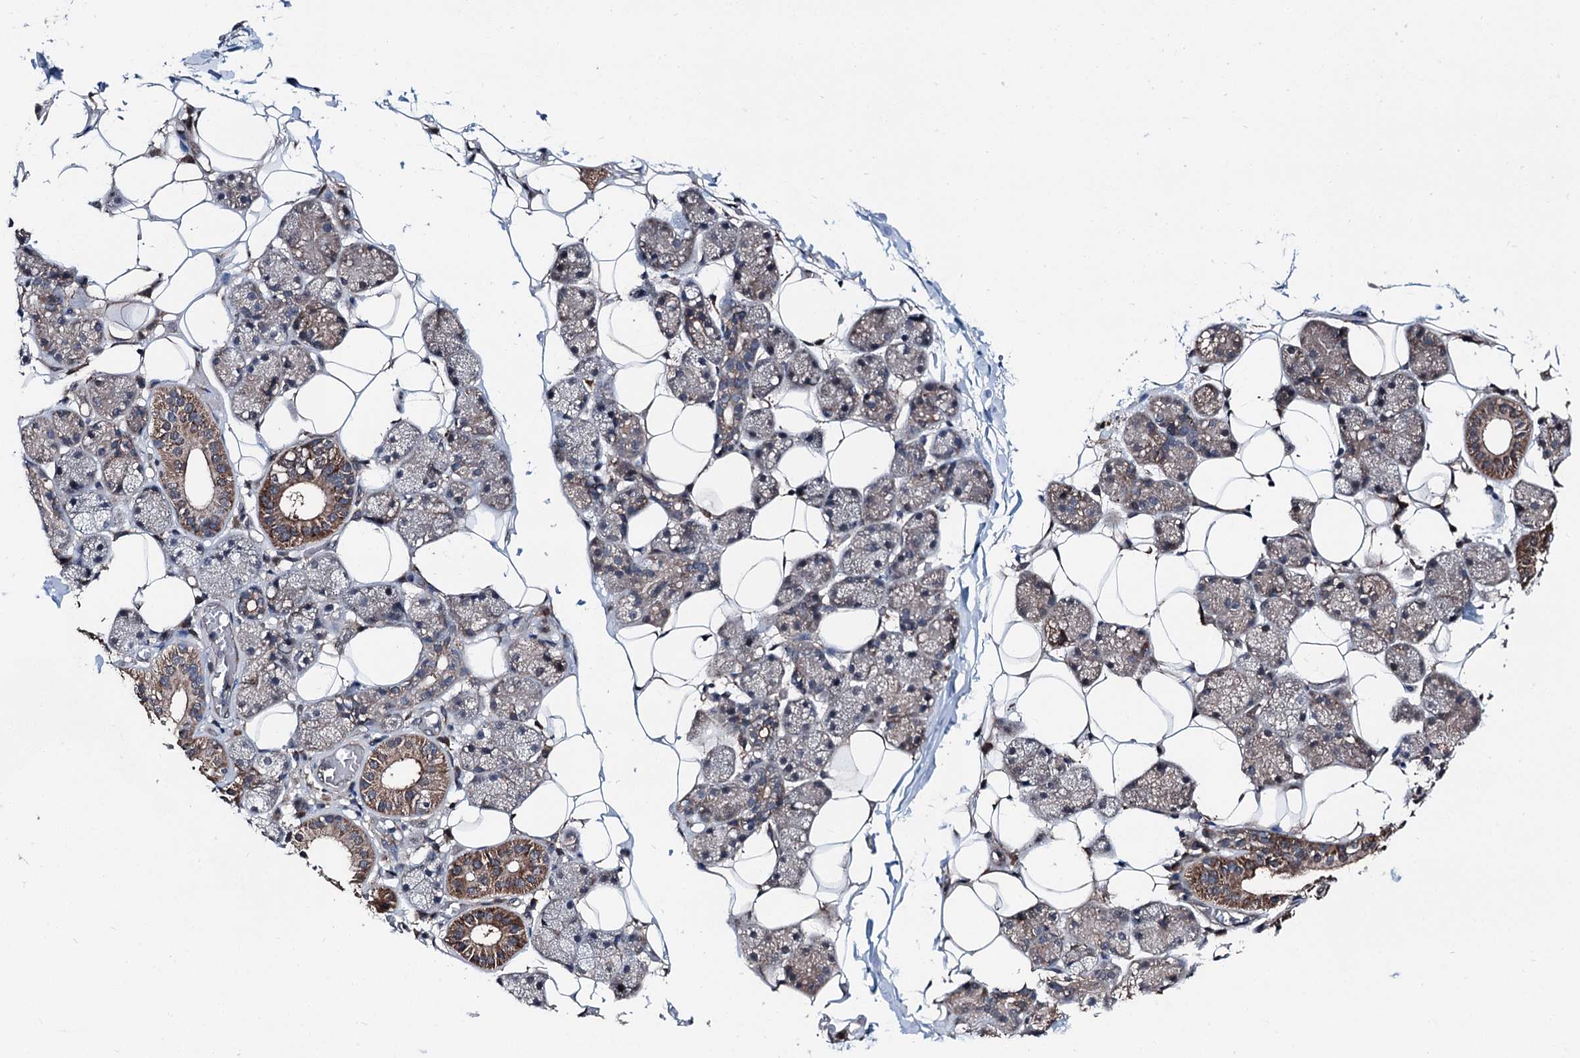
{"staining": {"intensity": "moderate", "quantity": "<25%", "location": "cytoplasmic/membranous"}, "tissue": "salivary gland", "cell_type": "Glandular cells", "image_type": "normal", "snomed": [{"axis": "morphology", "description": "Normal tissue, NOS"}, {"axis": "topography", "description": "Salivary gland"}], "caption": "Immunohistochemistry of benign human salivary gland displays low levels of moderate cytoplasmic/membranous expression in approximately <25% of glandular cells. The staining was performed using DAB (3,3'-diaminobenzidine) to visualize the protein expression in brown, while the nuclei were stained in blue with hematoxylin (Magnification: 20x).", "gene": "PSMD13", "patient": {"sex": "female", "age": 33}}